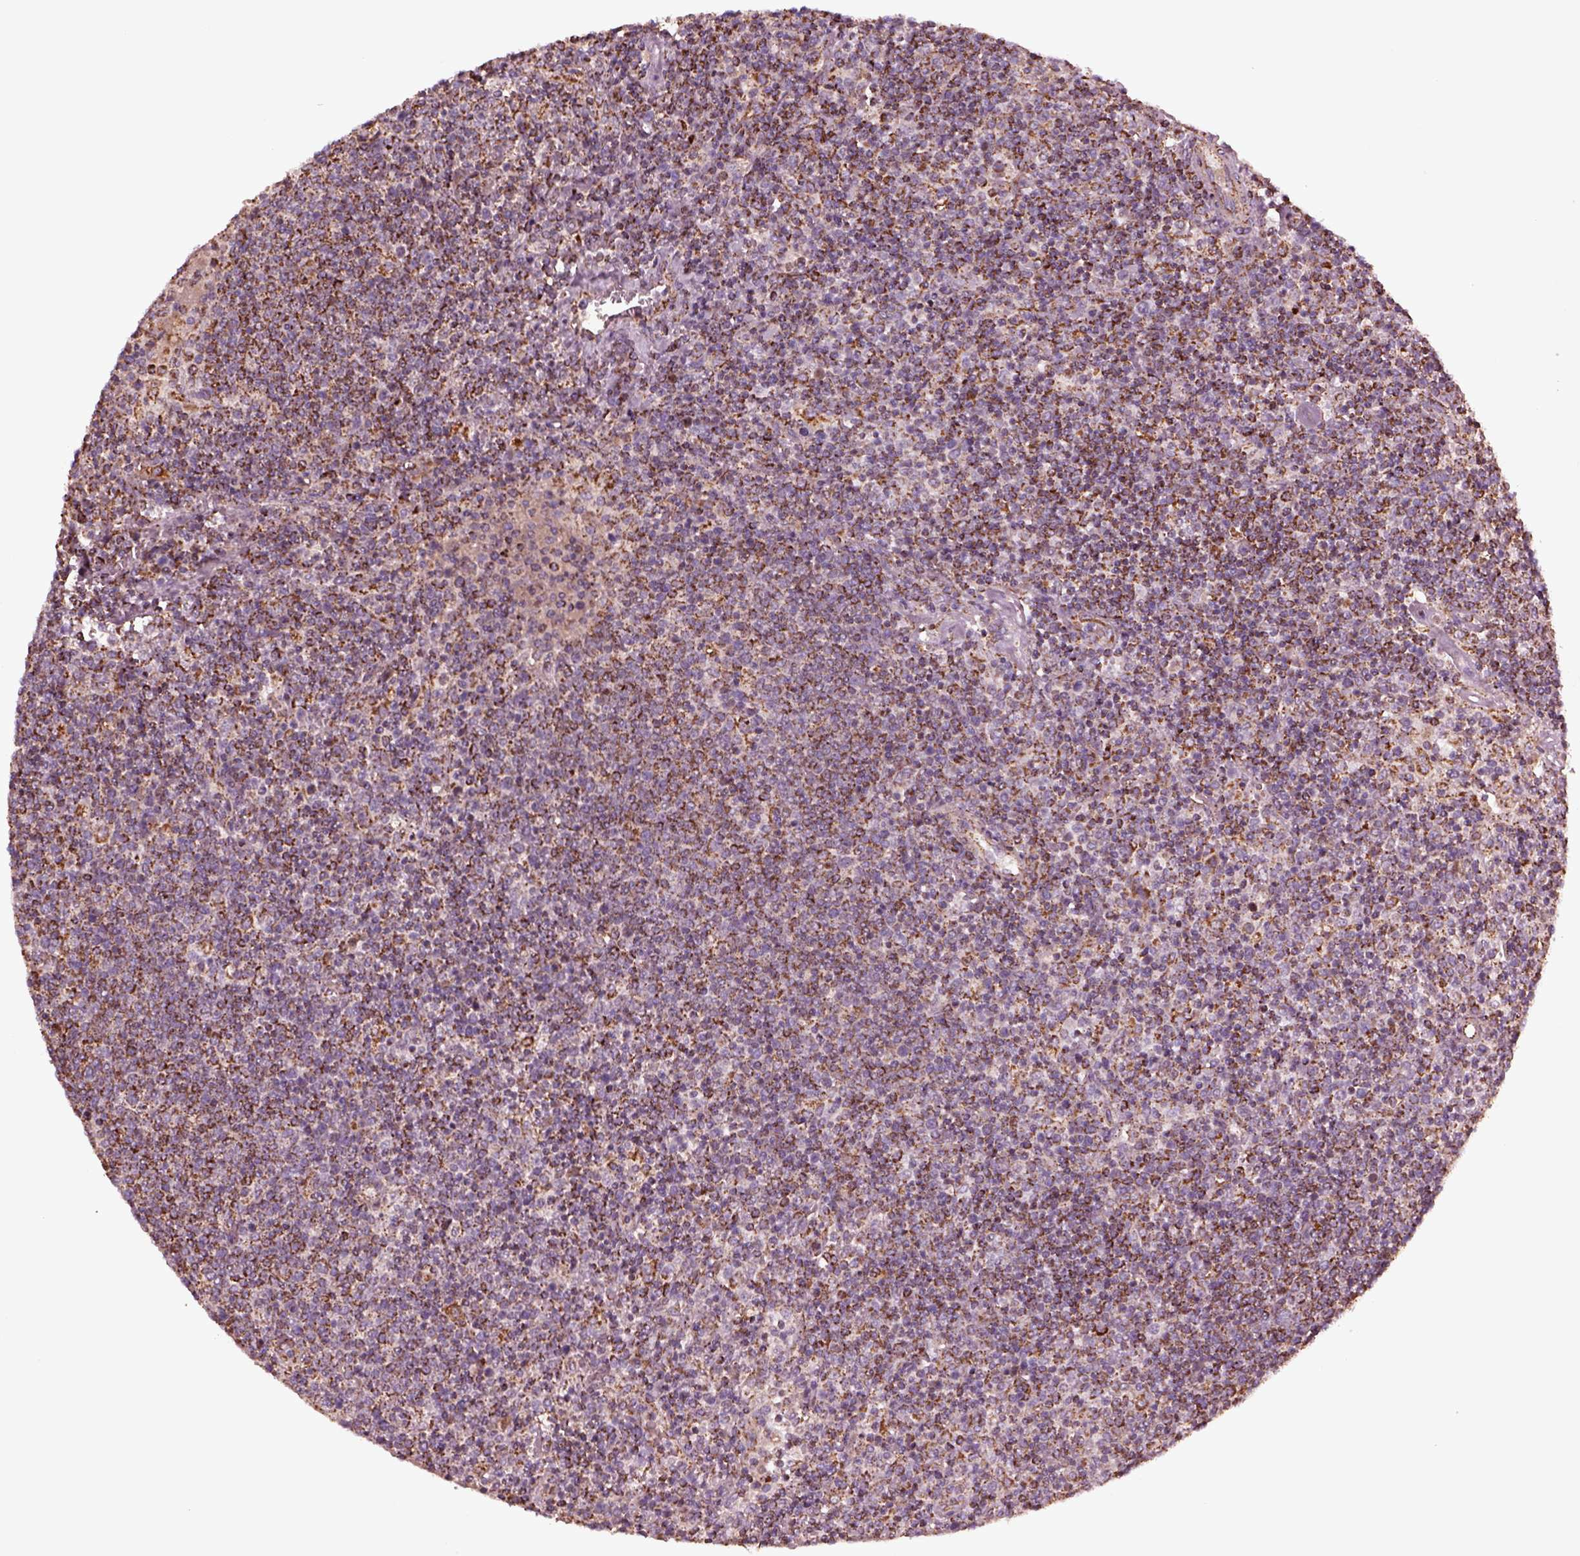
{"staining": {"intensity": "moderate", "quantity": ">75%", "location": "cytoplasmic/membranous"}, "tissue": "lymphoma", "cell_type": "Tumor cells", "image_type": "cancer", "snomed": [{"axis": "morphology", "description": "Malignant lymphoma, non-Hodgkin's type, High grade"}, {"axis": "topography", "description": "Lymph node"}], "caption": "There is medium levels of moderate cytoplasmic/membranous positivity in tumor cells of malignant lymphoma, non-Hodgkin's type (high-grade), as demonstrated by immunohistochemical staining (brown color).", "gene": "TMEM254", "patient": {"sex": "male", "age": 61}}